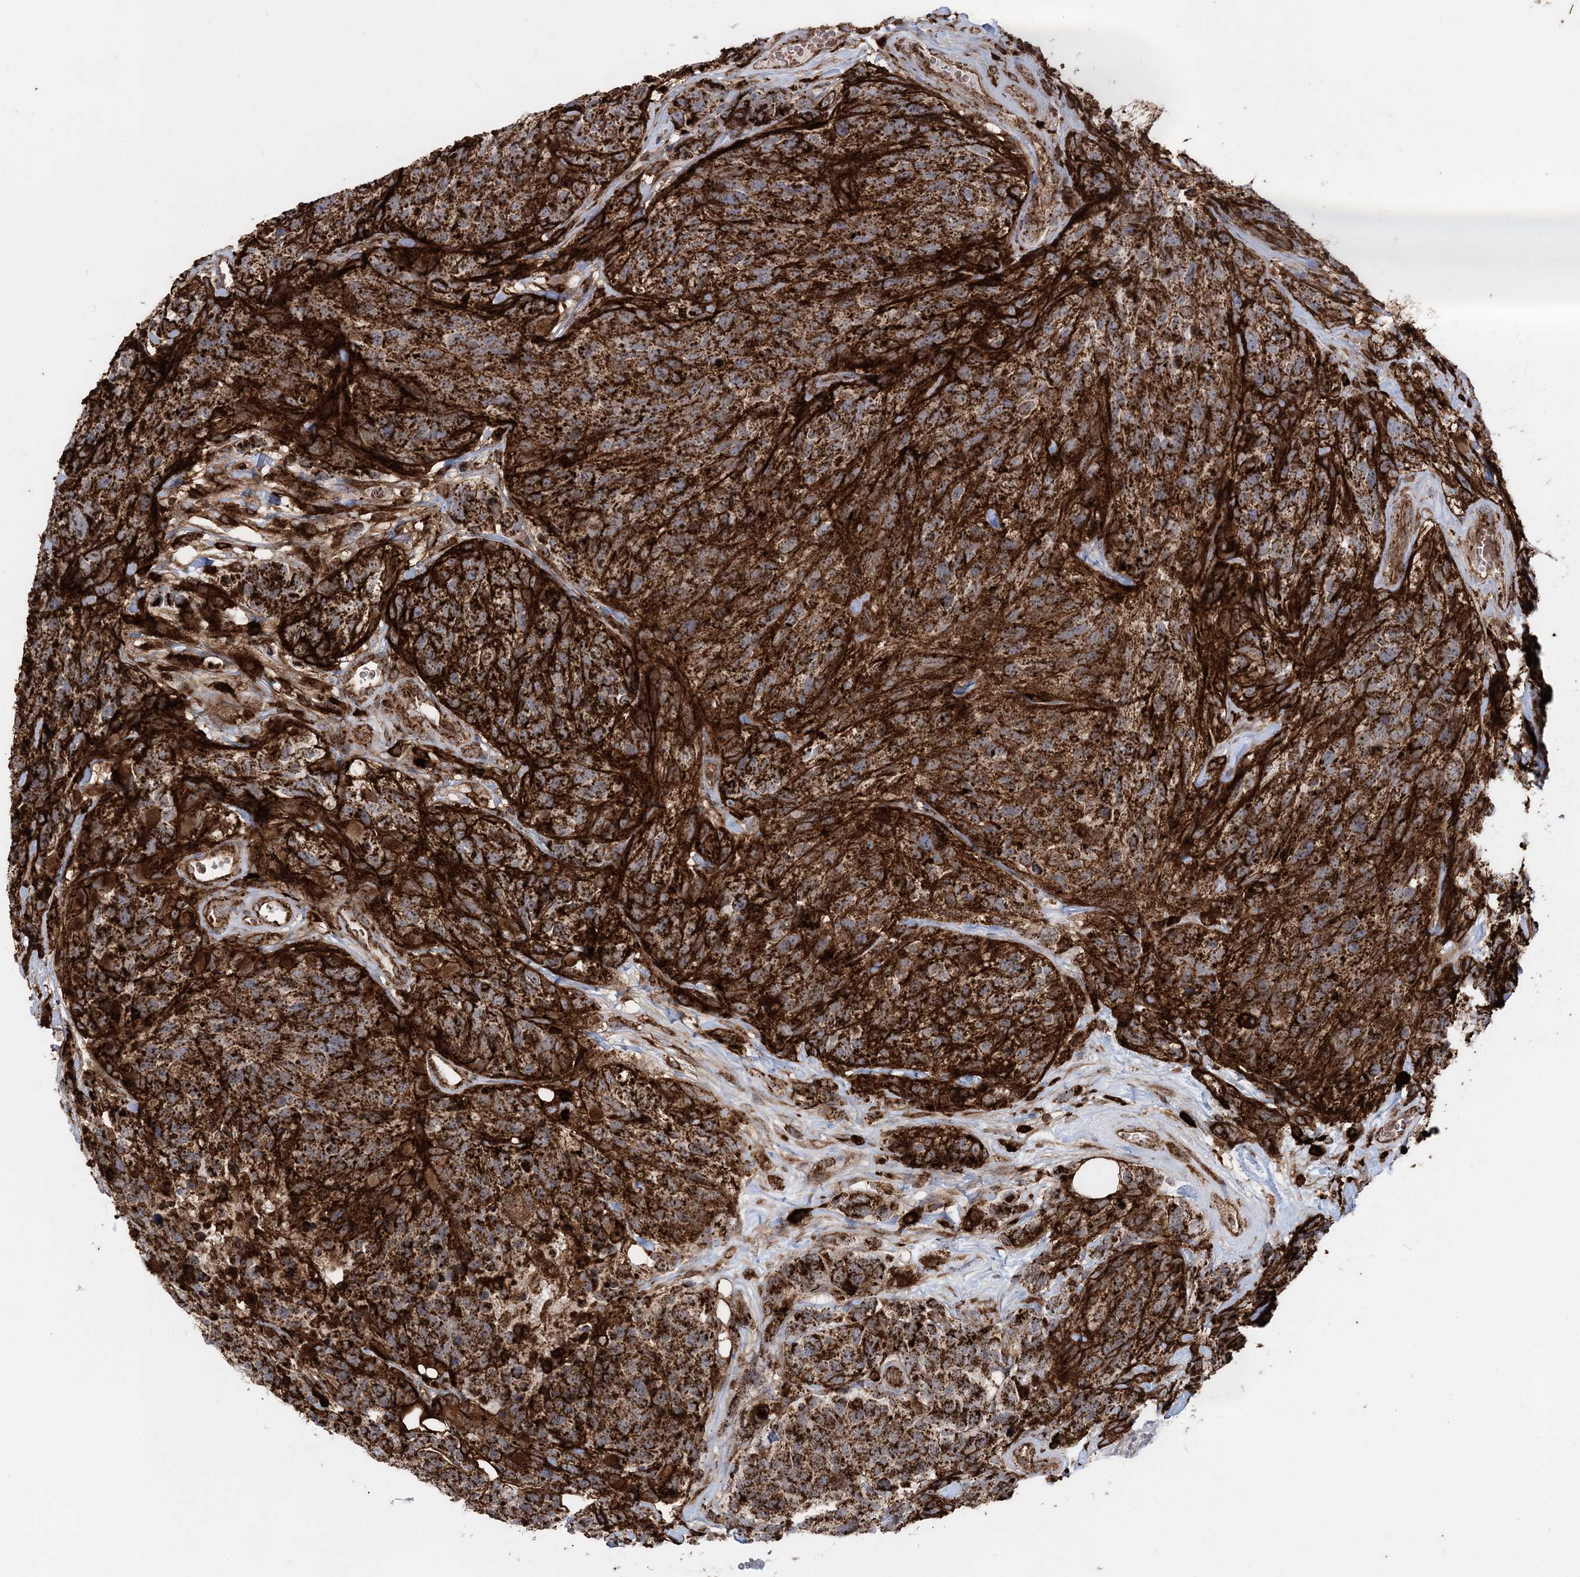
{"staining": {"intensity": "strong", "quantity": ">75%", "location": "cytoplasmic/membranous"}, "tissue": "glioma", "cell_type": "Tumor cells", "image_type": "cancer", "snomed": [{"axis": "morphology", "description": "Glioma, malignant, High grade"}, {"axis": "topography", "description": "Brain"}], "caption": "A brown stain labels strong cytoplasmic/membranous positivity of a protein in malignant glioma (high-grade) tumor cells.", "gene": "LRPPRC", "patient": {"sex": "male", "age": 69}}